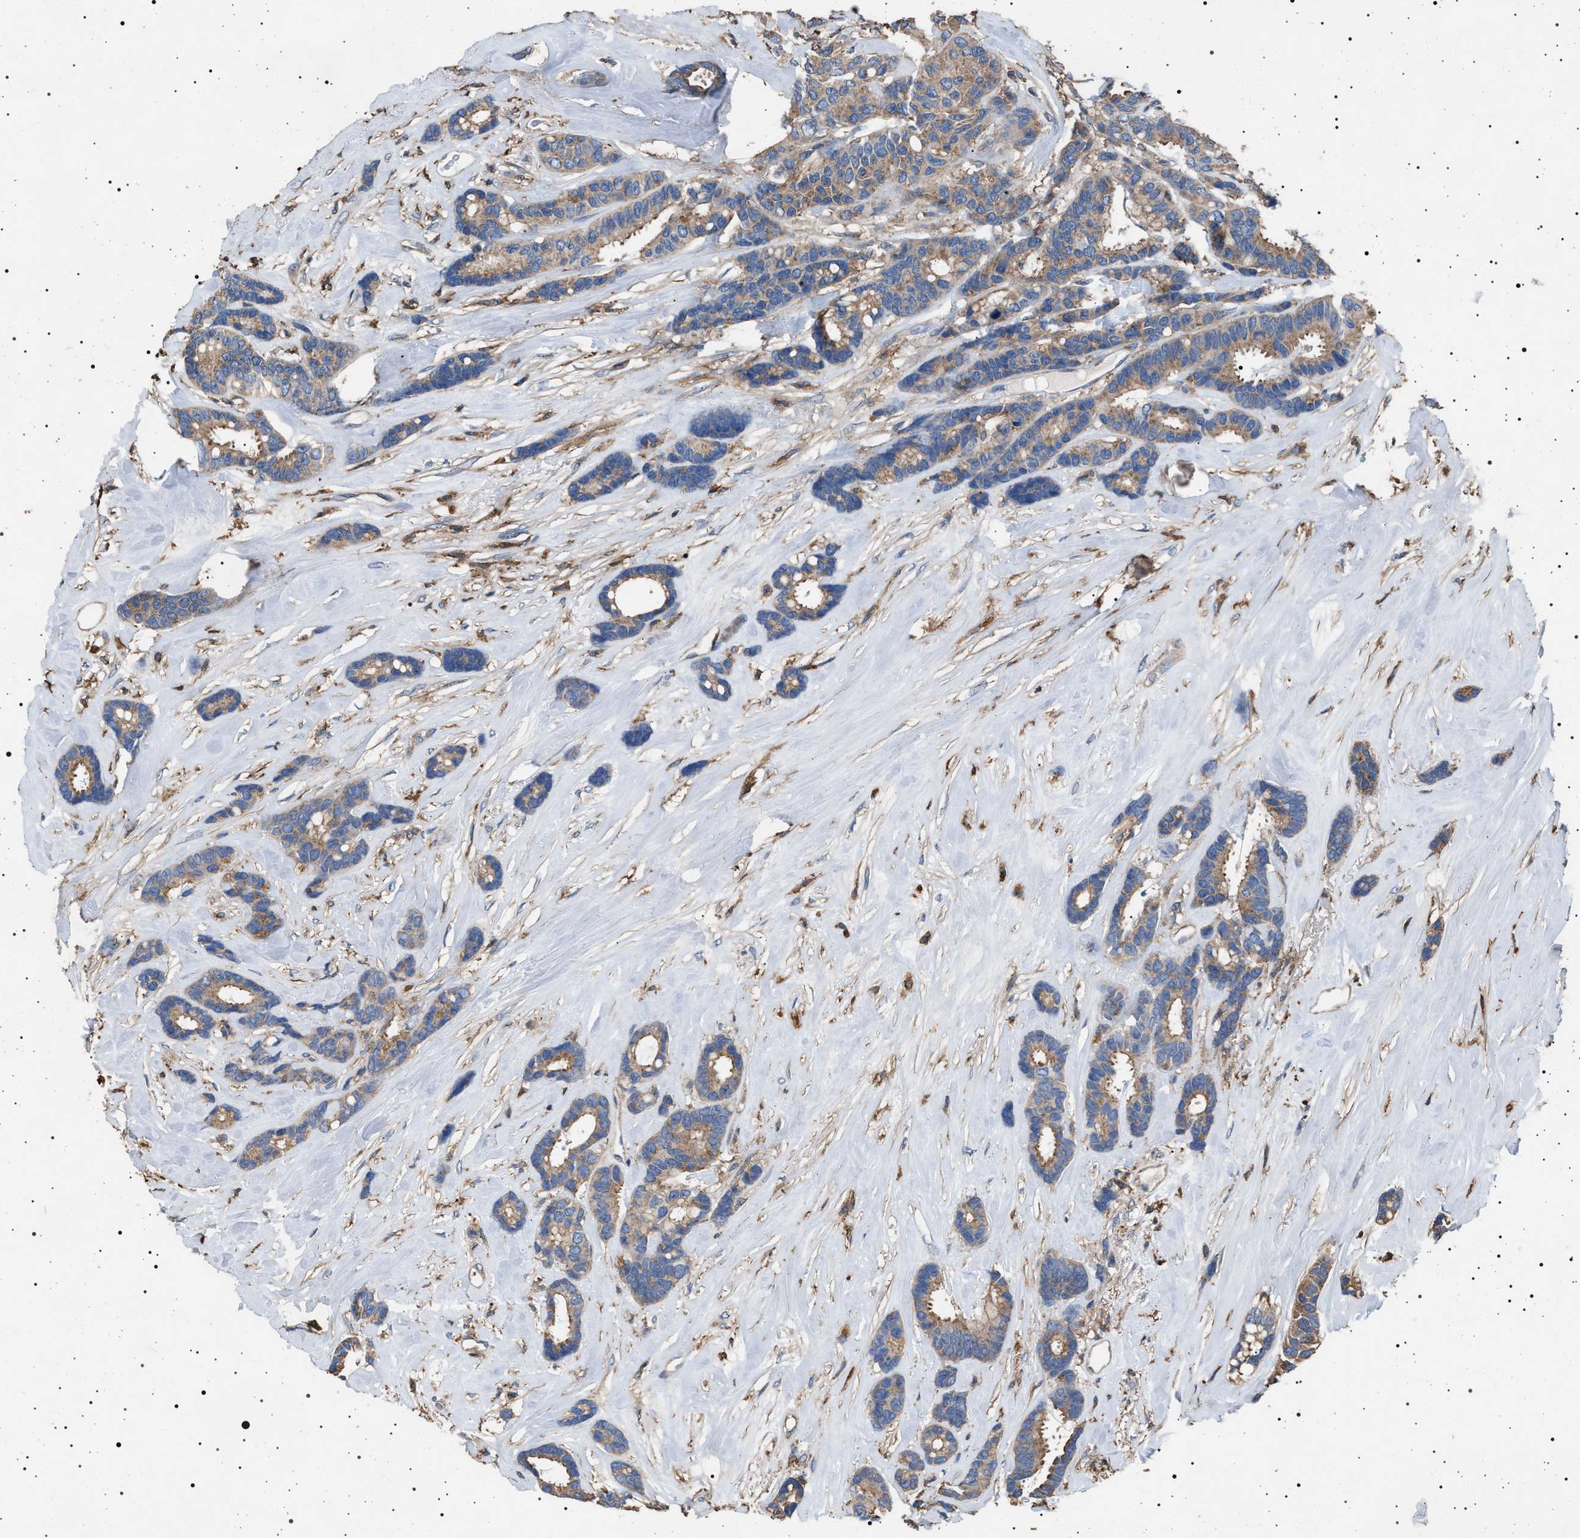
{"staining": {"intensity": "moderate", "quantity": ">75%", "location": "cytoplasmic/membranous"}, "tissue": "breast cancer", "cell_type": "Tumor cells", "image_type": "cancer", "snomed": [{"axis": "morphology", "description": "Duct carcinoma"}, {"axis": "topography", "description": "Breast"}], "caption": "Tumor cells show medium levels of moderate cytoplasmic/membranous expression in approximately >75% of cells in breast cancer (infiltrating ductal carcinoma).", "gene": "SMAP2", "patient": {"sex": "female", "age": 87}}